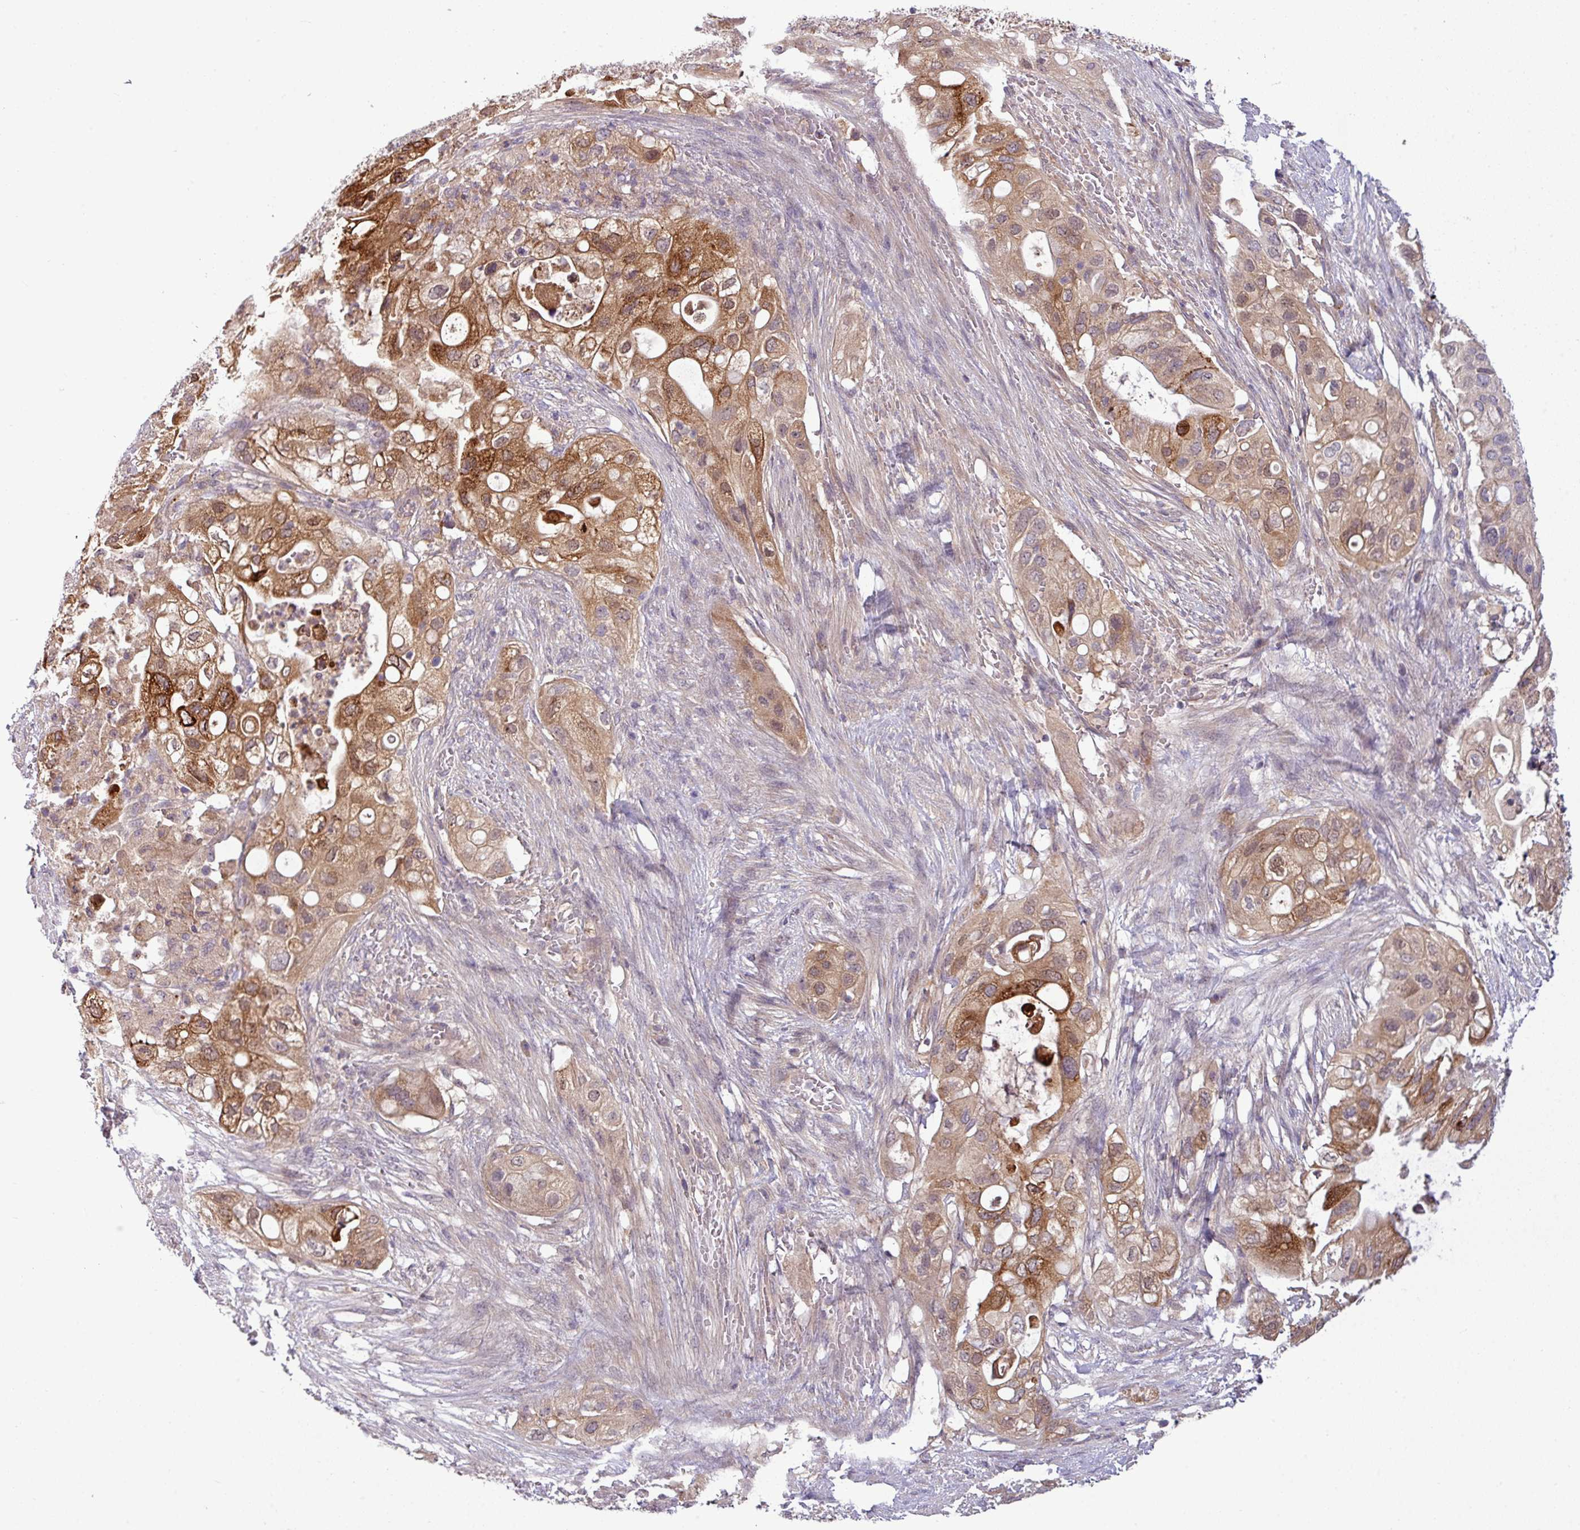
{"staining": {"intensity": "strong", "quantity": "25%-75%", "location": "cytoplasmic/membranous"}, "tissue": "pancreatic cancer", "cell_type": "Tumor cells", "image_type": "cancer", "snomed": [{"axis": "morphology", "description": "Adenocarcinoma, NOS"}, {"axis": "topography", "description": "Pancreas"}], "caption": "Immunohistochemical staining of pancreatic cancer (adenocarcinoma) exhibits high levels of strong cytoplasmic/membranous protein staining in about 25%-75% of tumor cells.", "gene": "ZNF35", "patient": {"sex": "female", "age": 72}}